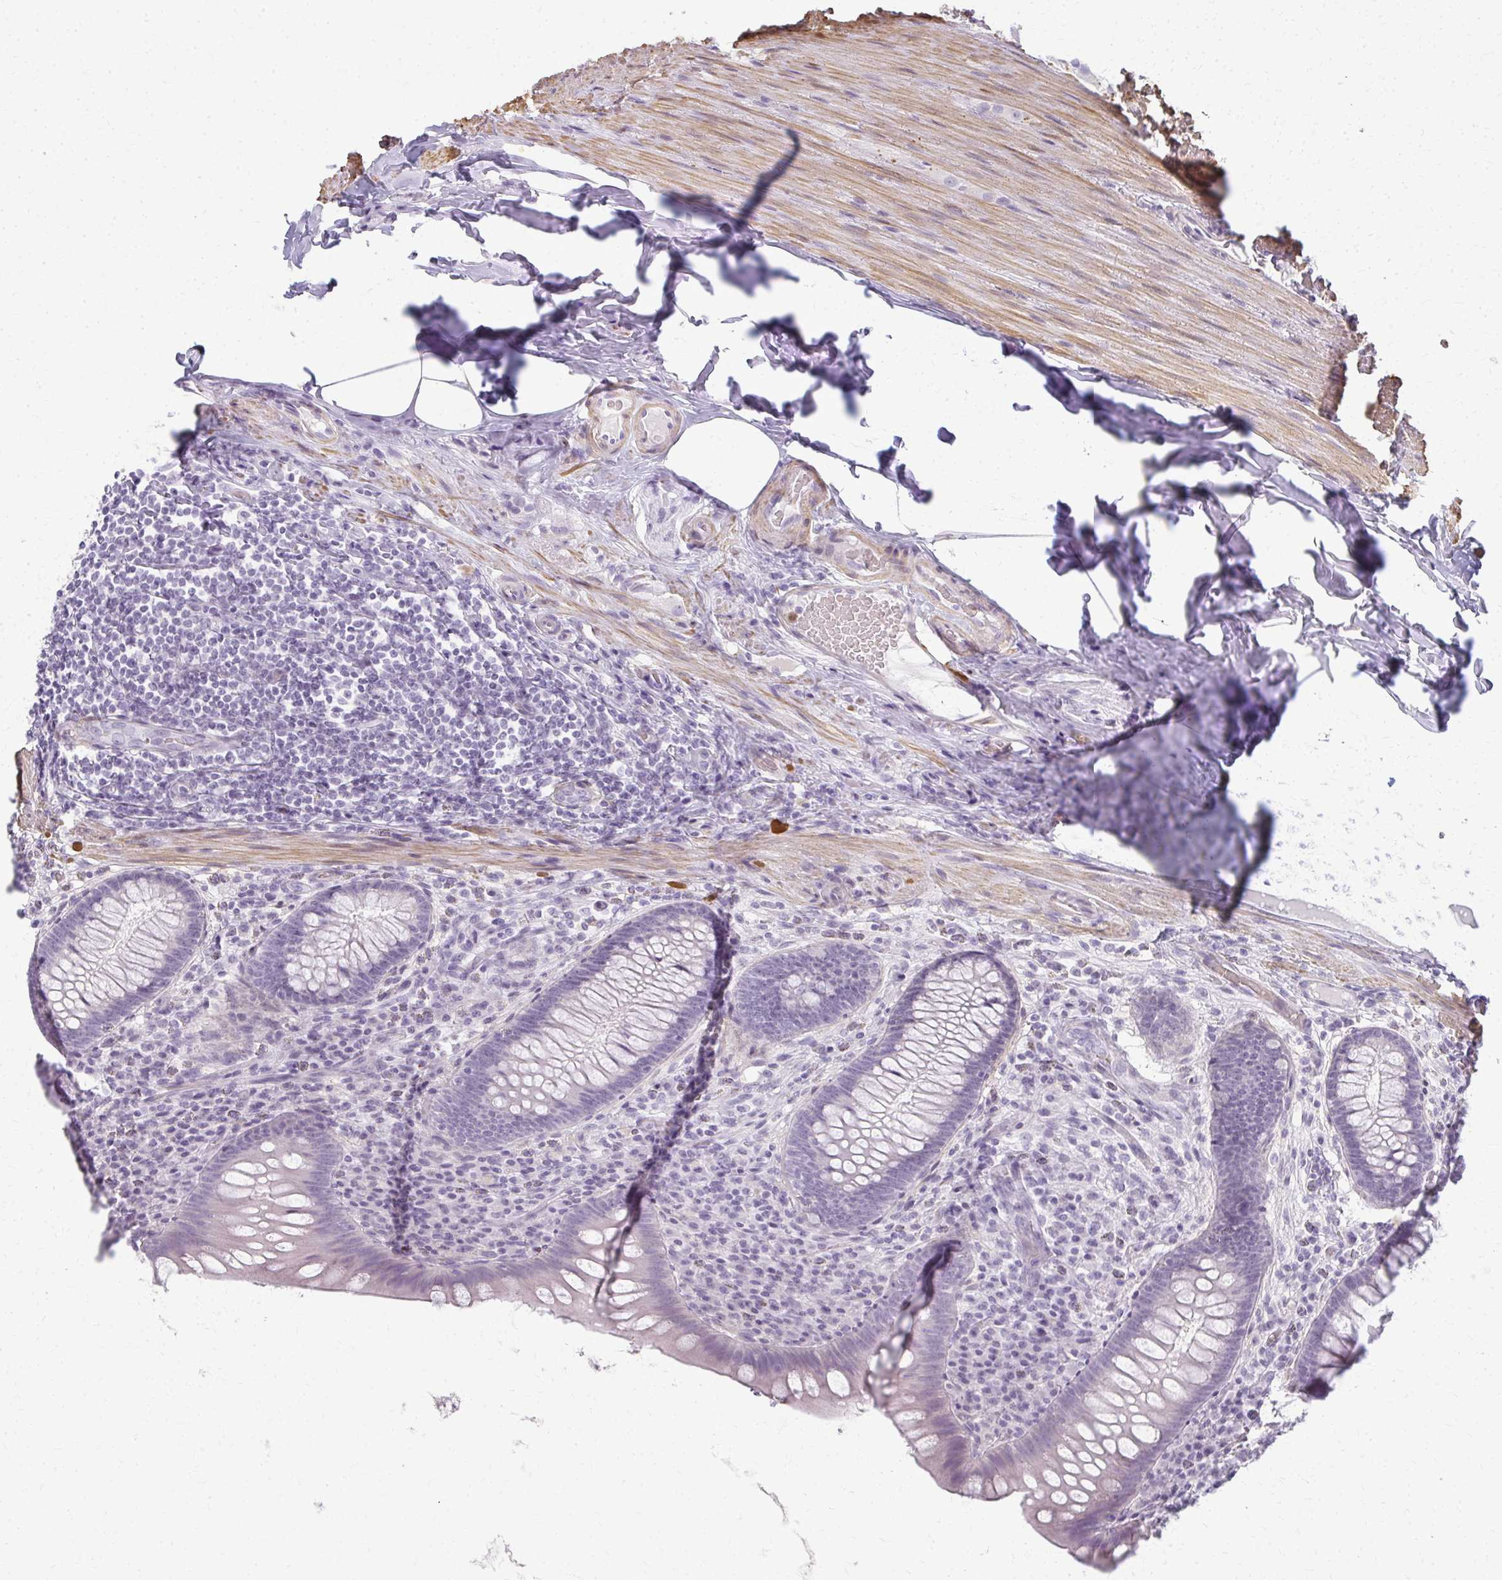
{"staining": {"intensity": "negative", "quantity": "none", "location": "none"}, "tissue": "appendix", "cell_type": "Glandular cells", "image_type": "normal", "snomed": [{"axis": "morphology", "description": "Normal tissue, NOS"}, {"axis": "topography", "description": "Appendix"}], "caption": "High power microscopy histopathology image of an immunohistochemistry (IHC) micrograph of normal appendix, revealing no significant expression in glandular cells. (Stains: DAB (3,3'-diaminobenzidine) IHC with hematoxylin counter stain, Microscopy: brightfield microscopy at high magnification).", "gene": "CA3", "patient": {"sex": "male", "age": 71}}